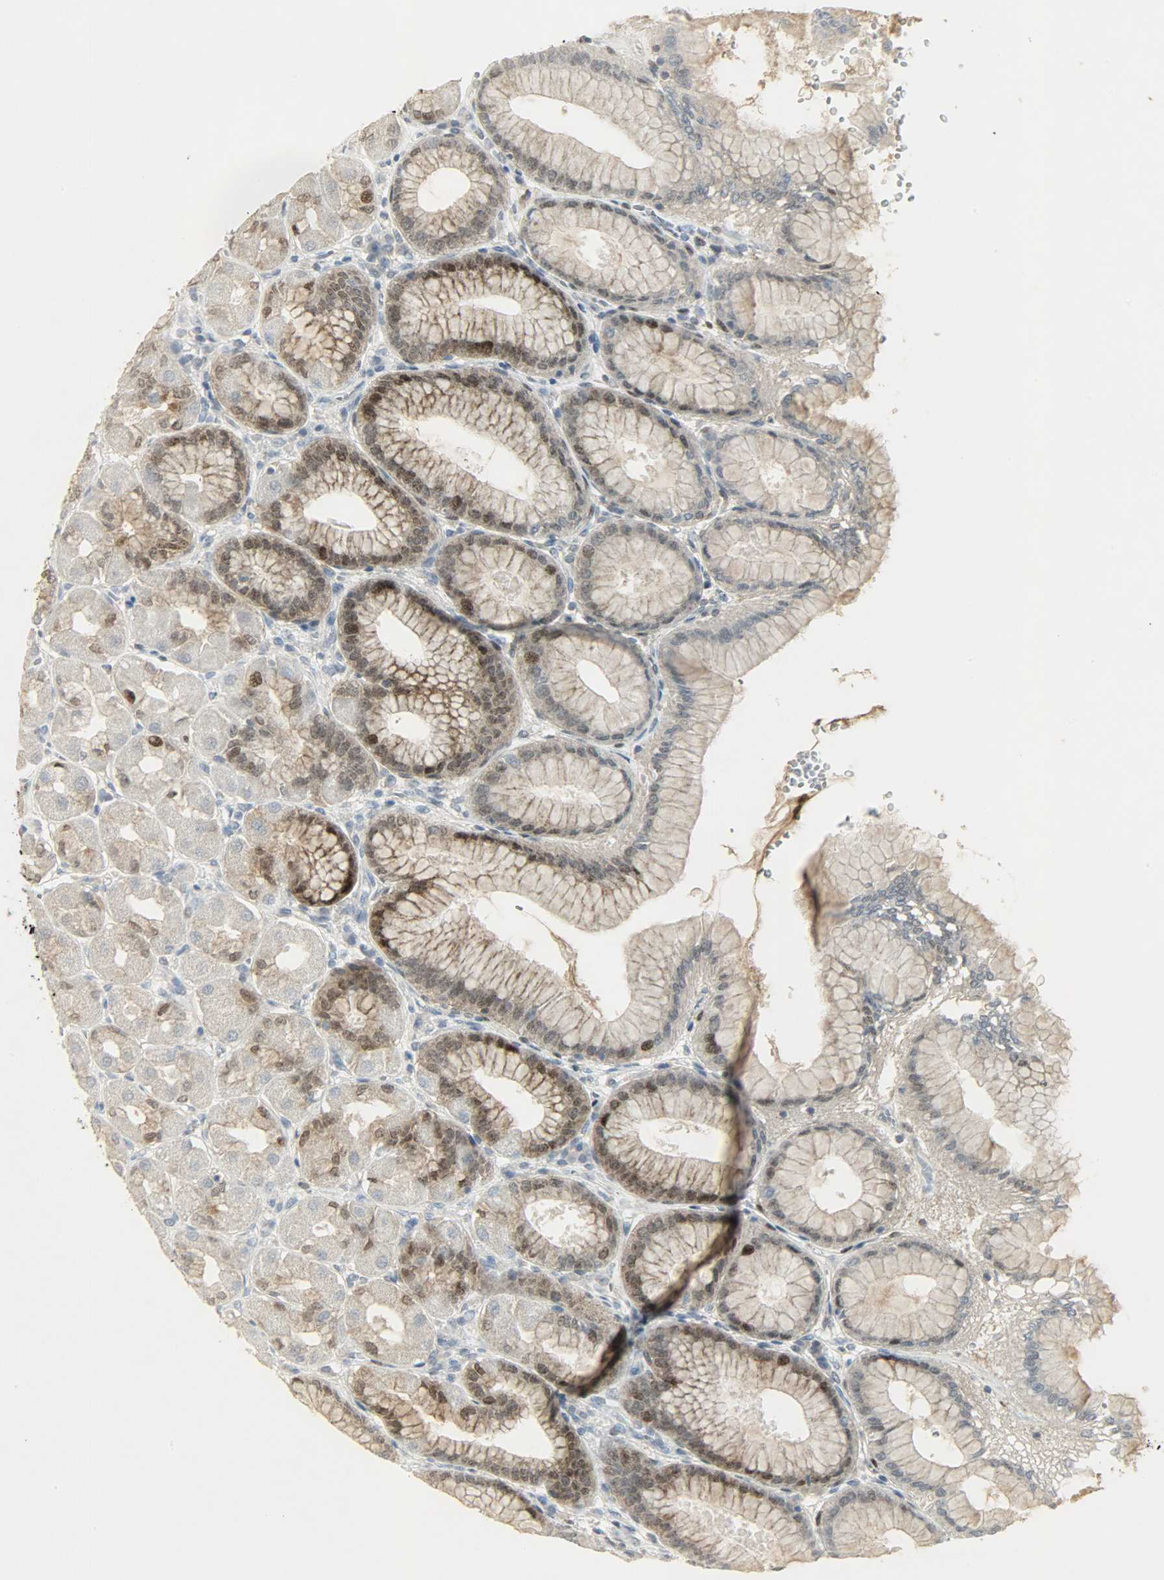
{"staining": {"intensity": "strong", "quantity": ">75%", "location": "cytoplasmic/membranous,nuclear"}, "tissue": "stomach", "cell_type": "Glandular cells", "image_type": "normal", "snomed": [{"axis": "morphology", "description": "Normal tissue, NOS"}, {"axis": "topography", "description": "Stomach, upper"}], "caption": "Immunohistochemical staining of benign human stomach demonstrates >75% levels of strong cytoplasmic/membranous,nuclear protein staining in about >75% of glandular cells.", "gene": "CAMK4", "patient": {"sex": "female", "age": 56}}